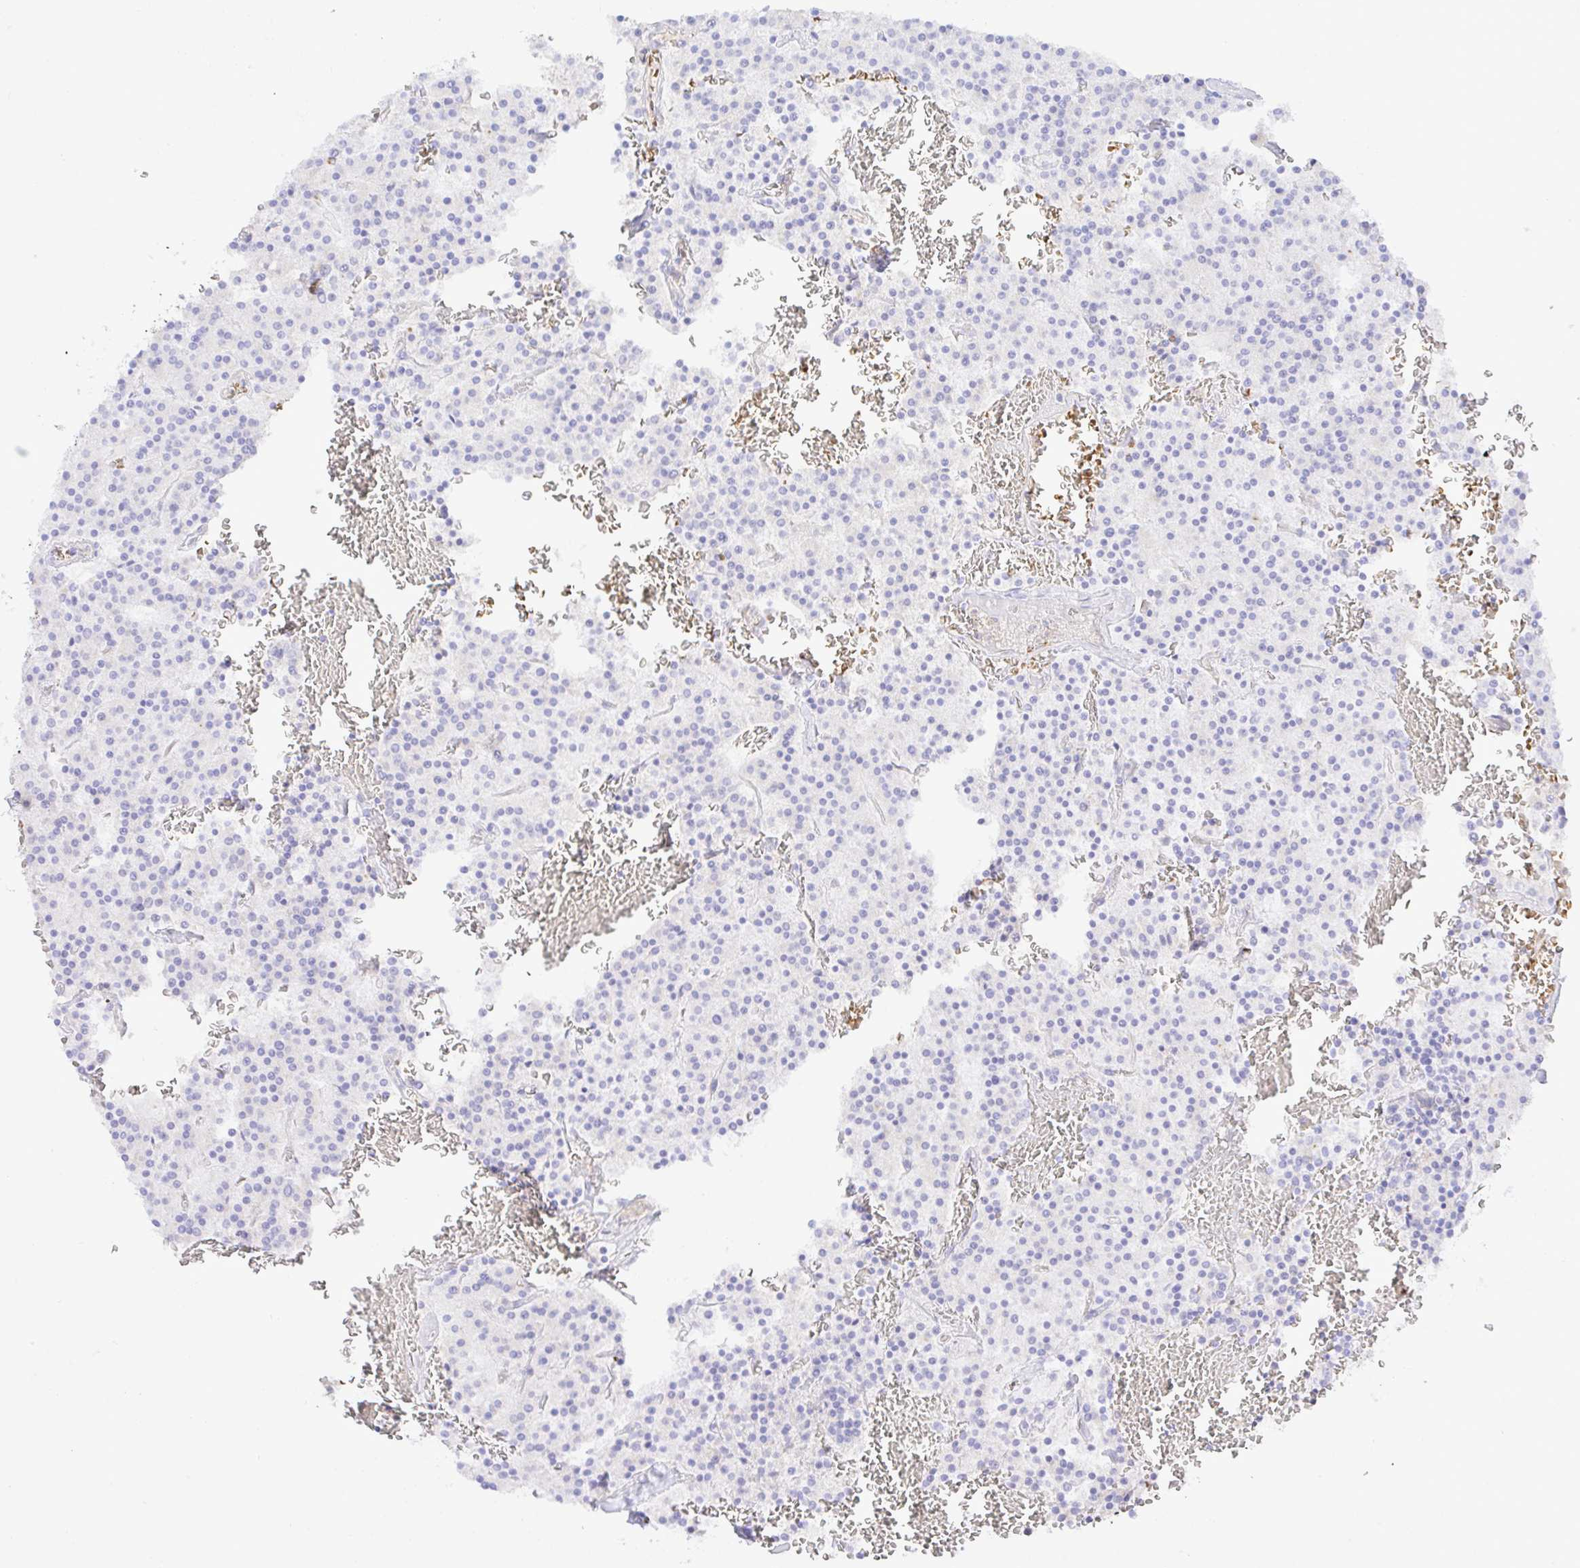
{"staining": {"intensity": "negative", "quantity": "none", "location": "none"}, "tissue": "carcinoid", "cell_type": "Tumor cells", "image_type": "cancer", "snomed": [{"axis": "morphology", "description": "Carcinoid, malignant, NOS"}, {"axis": "topography", "description": "Lung"}], "caption": "Immunohistochemistry (IHC) of human carcinoid exhibits no staining in tumor cells.", "gene": "ZNF221", "patient": {"sex": "male", "age": 70}}